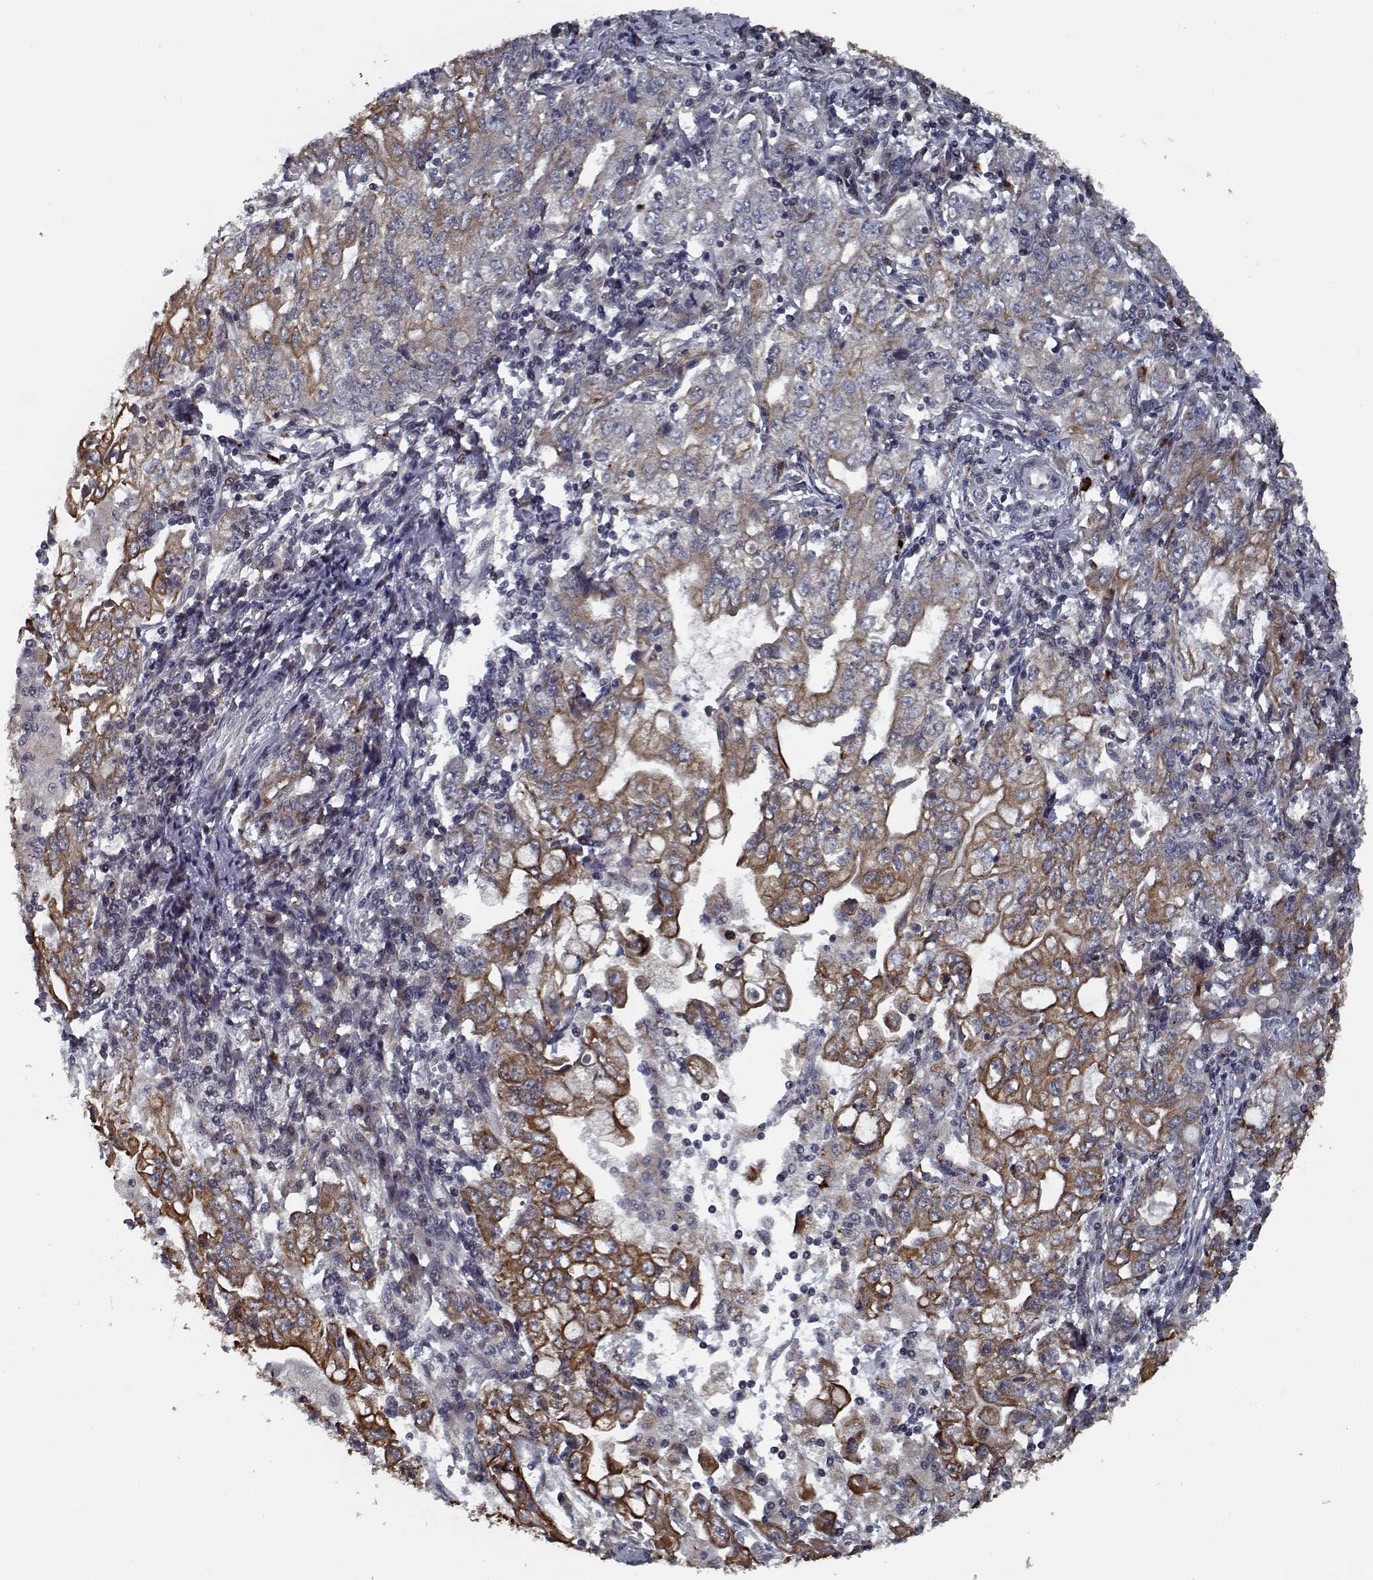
{"staining": {"intensity": "moderate", "quantity": ">75%", "location": "cytoplasmic/membranous"}, "tissue": "stomach cancer", "cell_type": "Tumor cells", "image_type": "cancer", "snomed": [{"axis": "morphology", "description": "Adenocarcinoma, NOS"}, {"axis": "topography", "description": "Stomach, lower"}], "caption": "Protein expression analysis of human adenocarcinoma (stomach) reveals moderate cytoplasmic/membranous expression in about >75% of tumor cells.", "gene": "NLK", "patient": {"sex": "female", "age": 72}}